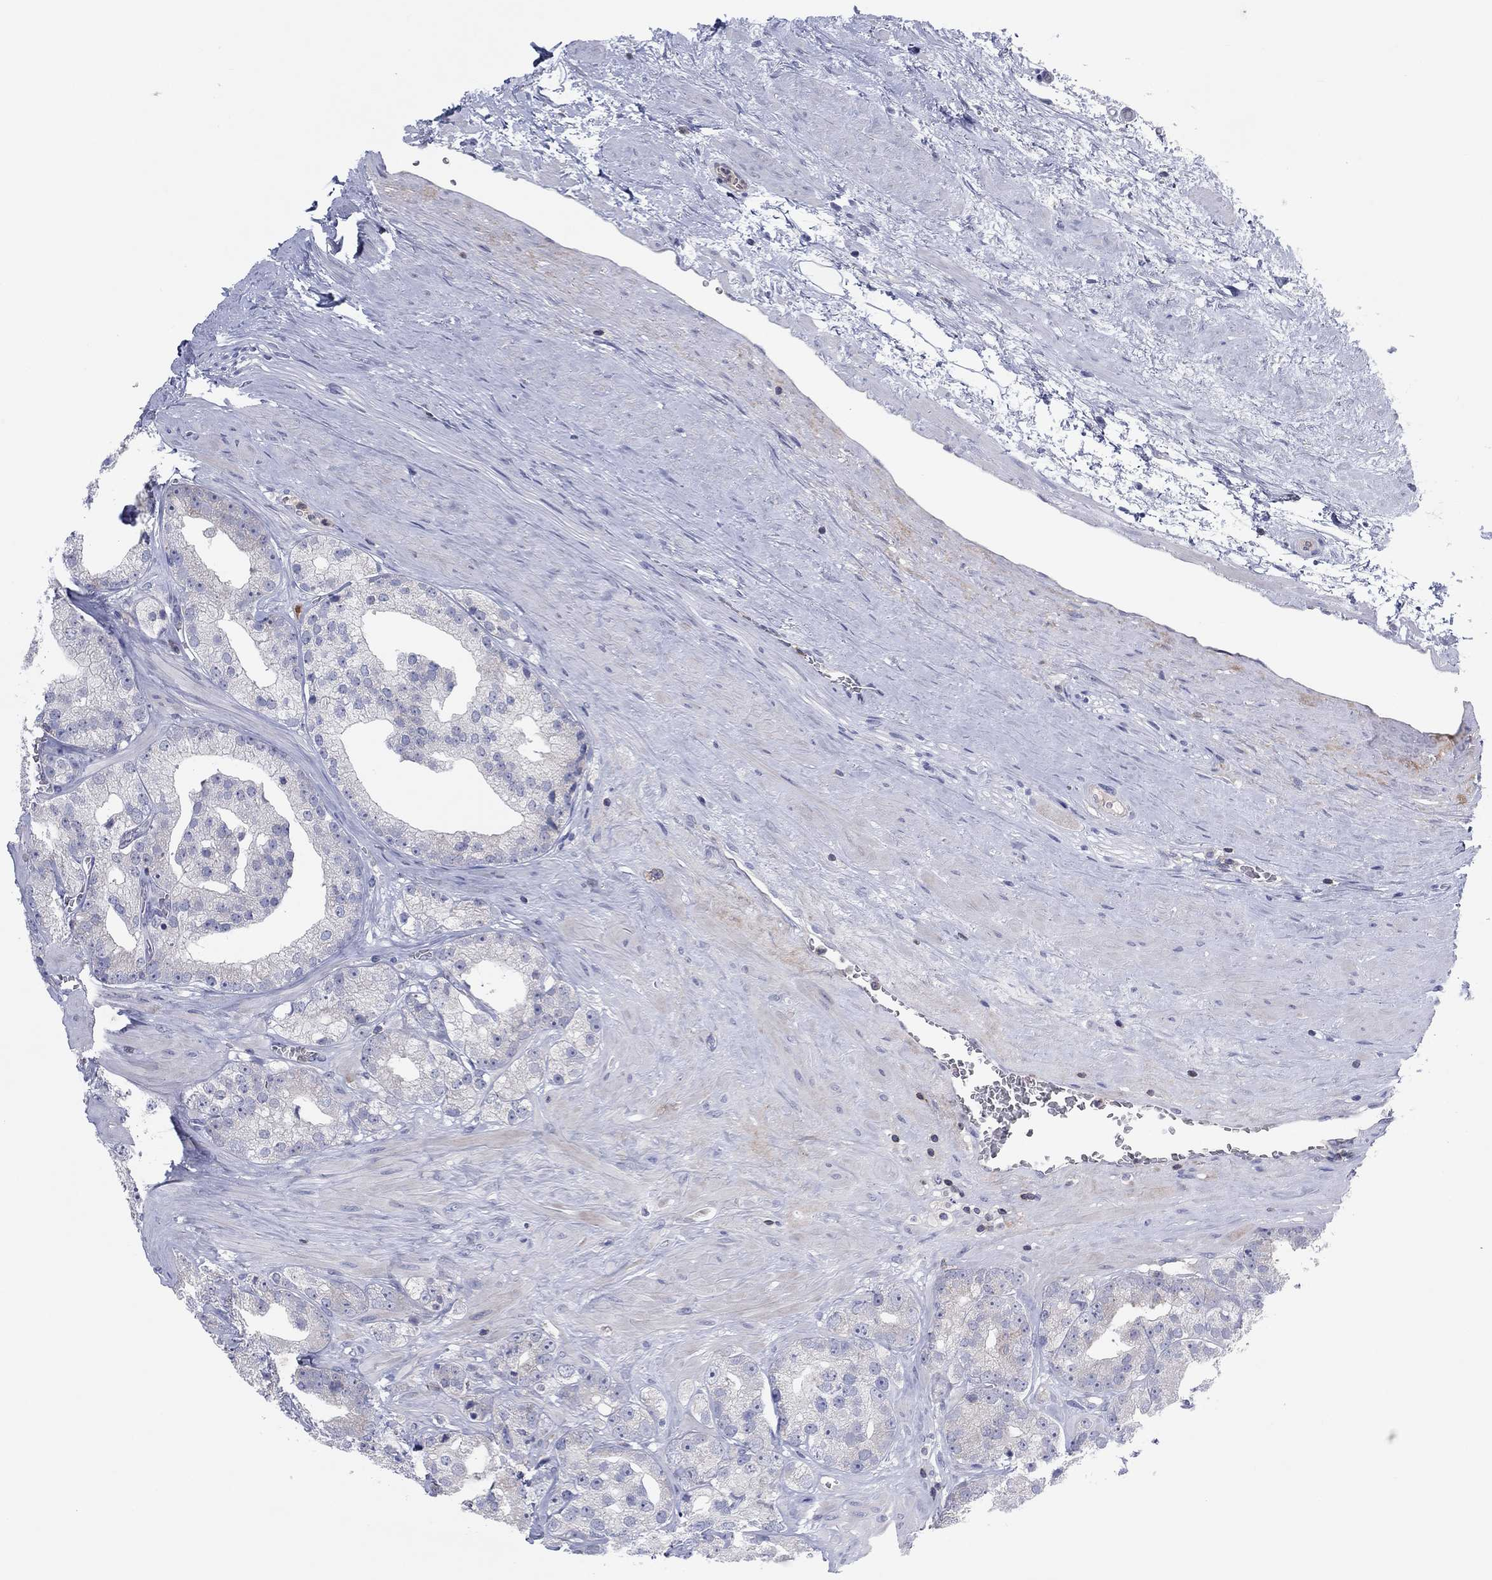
{"staining": {"intensity": "negative", "quantity": "none", "location": "none"}, "tissue": "prostate cancer", "cell_type": "Tumor cells", "image_type": "cancer", "snomed": [{"axis": "morphology", "description": "Adenocarcinoma, NOS"}, {"axis": "topography", "description": "Prostate and seminal vesicle, NOS"}], "caption": "Adenocarcinoma (prostate) stained for a protein using immunohistochemistry reveals no expression tumor cells.", "gene": "PVR", "patient": {"sex": "male", "age": 62}}